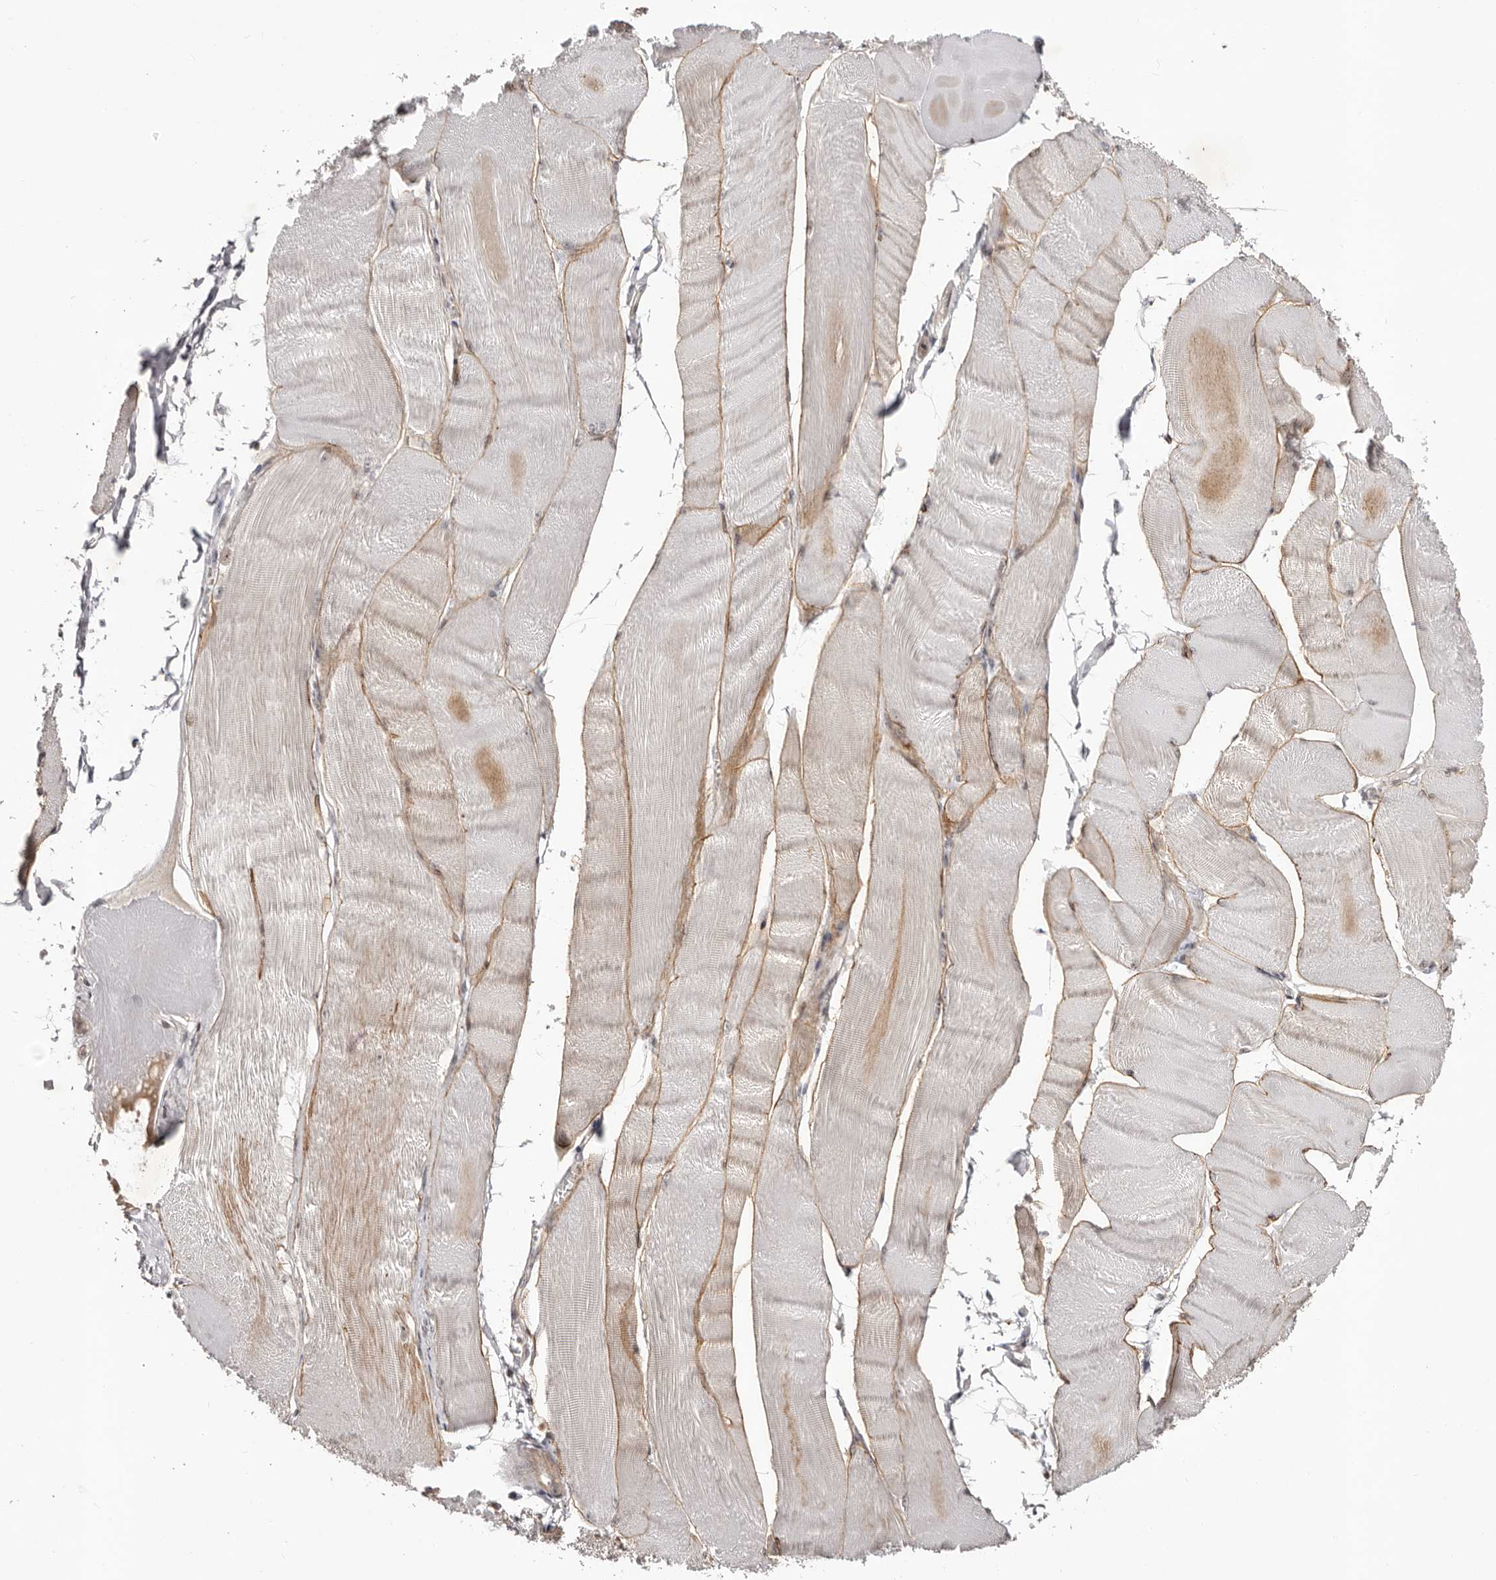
{"staining": {"intensity": "weak", "quantity": "25%-75%", "location": "cytoplasmic/membranous"}, "tissue": "skeletal muscle", "cell_type": "Myocytes", "image_type": "normal", "snomed": [{"axis": "morphology", "description": "Normal tissue, NOS"}, {"axis": "morphology", "description": "Basal cell carcinoma"}, {"axis": "topography", "description": "Skeletal muscle"}], "caption": "Skeletal muscle stained with DAB immunohistochemistry displays low levels of weak cytoplasmic/membranous expression in about 25%-75% of myocytes. The staining was performed using DAB (3,3'-diaminobenzidine) to visualize the protein expression in brown, while the nuclei were stained in blue with hematoxylin (Magnification: 20x).", "gene": "MICAL2", "patient": {"sex": "female", "age": 64}}